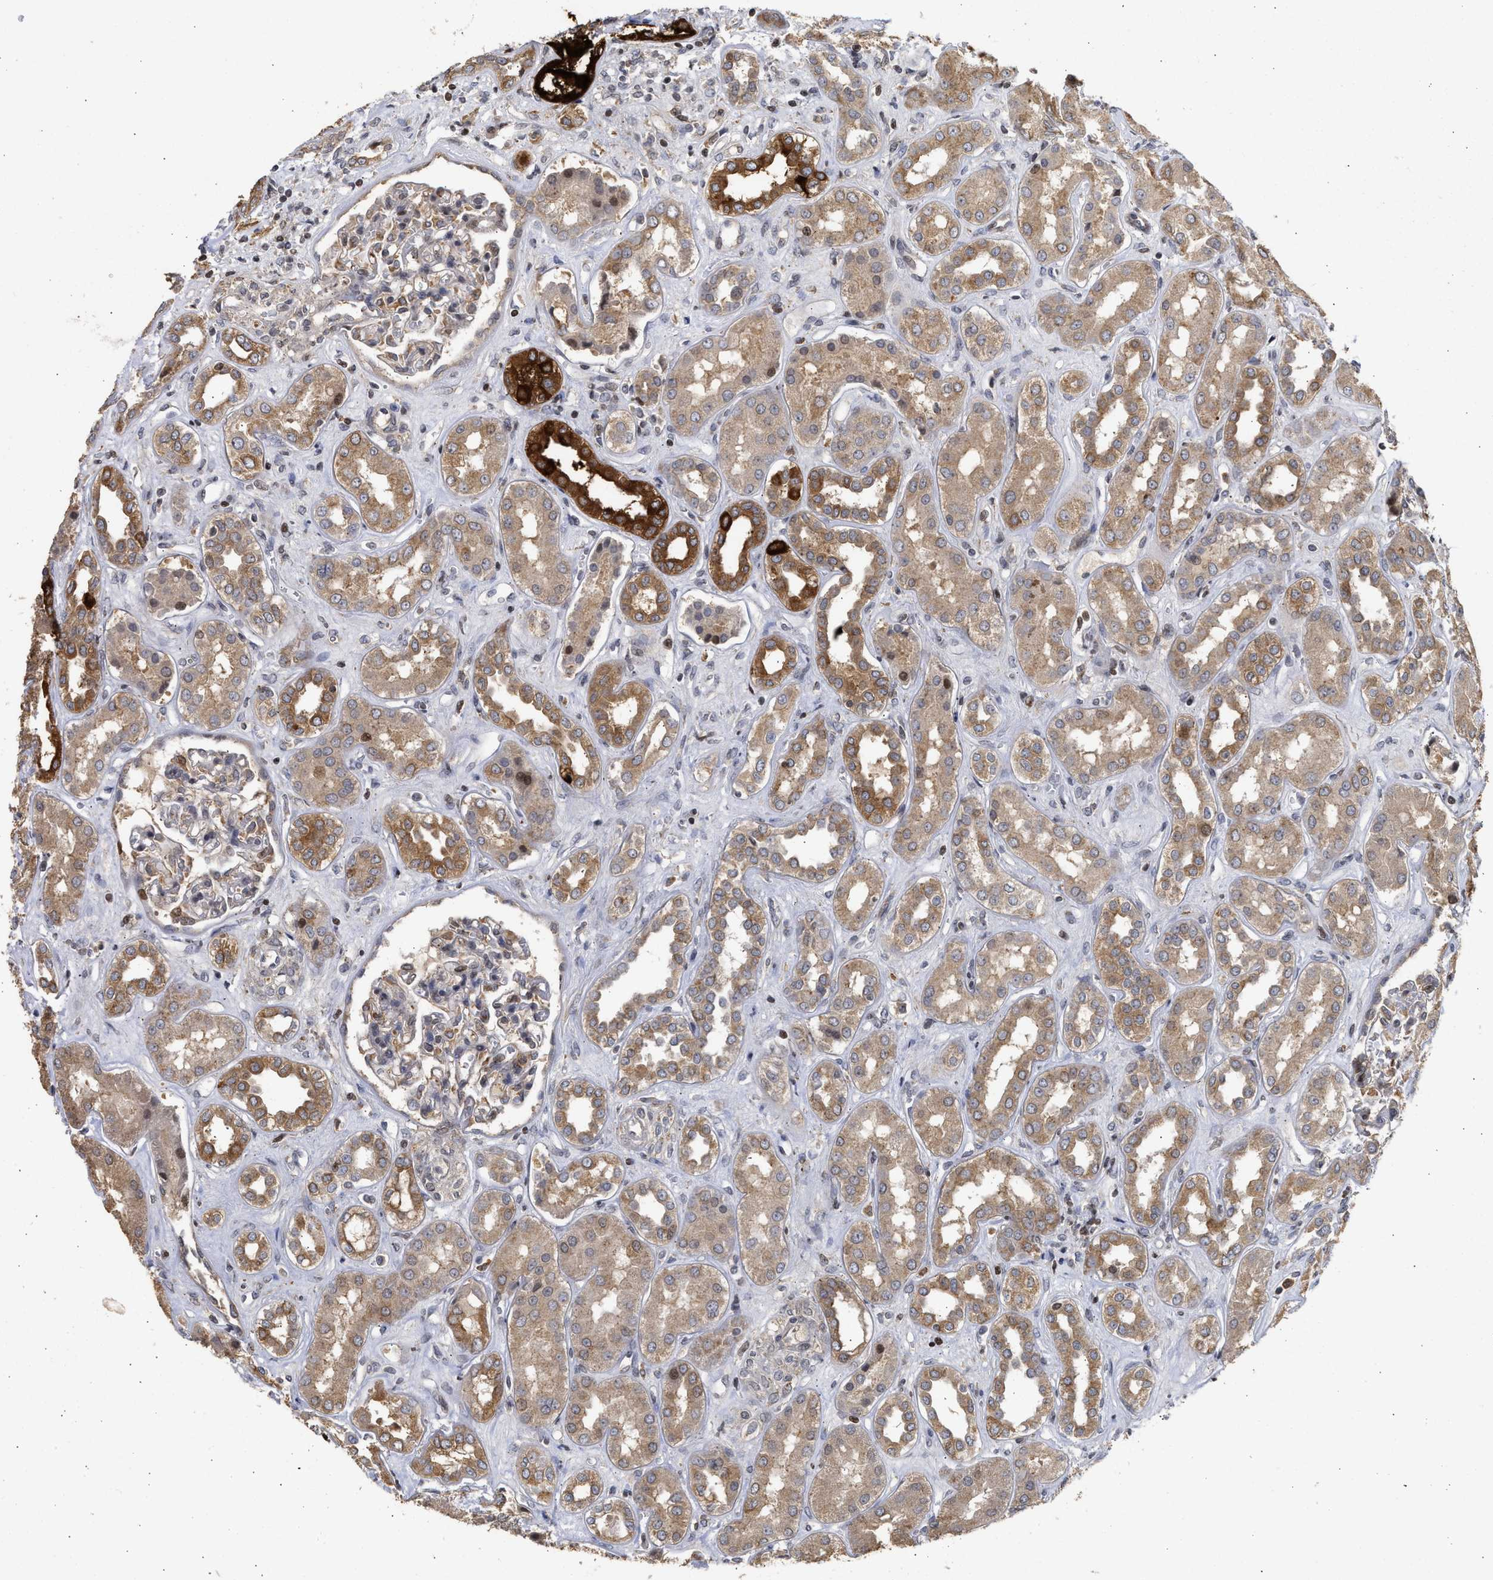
{"staining": {"intensity": "weak", "quantity": "25%-75%", "location": "cytoplasmic/membranous"}, "tissue": "kidney", "cell_type": "Cells in glomeruli", "image_type": "normal", "snomed": [{"axis": "morphology", "description": "Normal tissue, NOS"}, {"axis": "topography", "description": "Kidney"}], "caption": "Cells in glomeruli exhibit low levels of weak cytoplasmic/membranous expression in approximately 25%-75% of cells in unremarkable kidney. The staining was performed using DAB (3,3'-diaminobenzidine), with brown indicating positive protein expression. Nuclei are stained blue with hematoxylin.", "gene": "ENSG00000142539", "patient": {"sex": "male", "age": 59}}